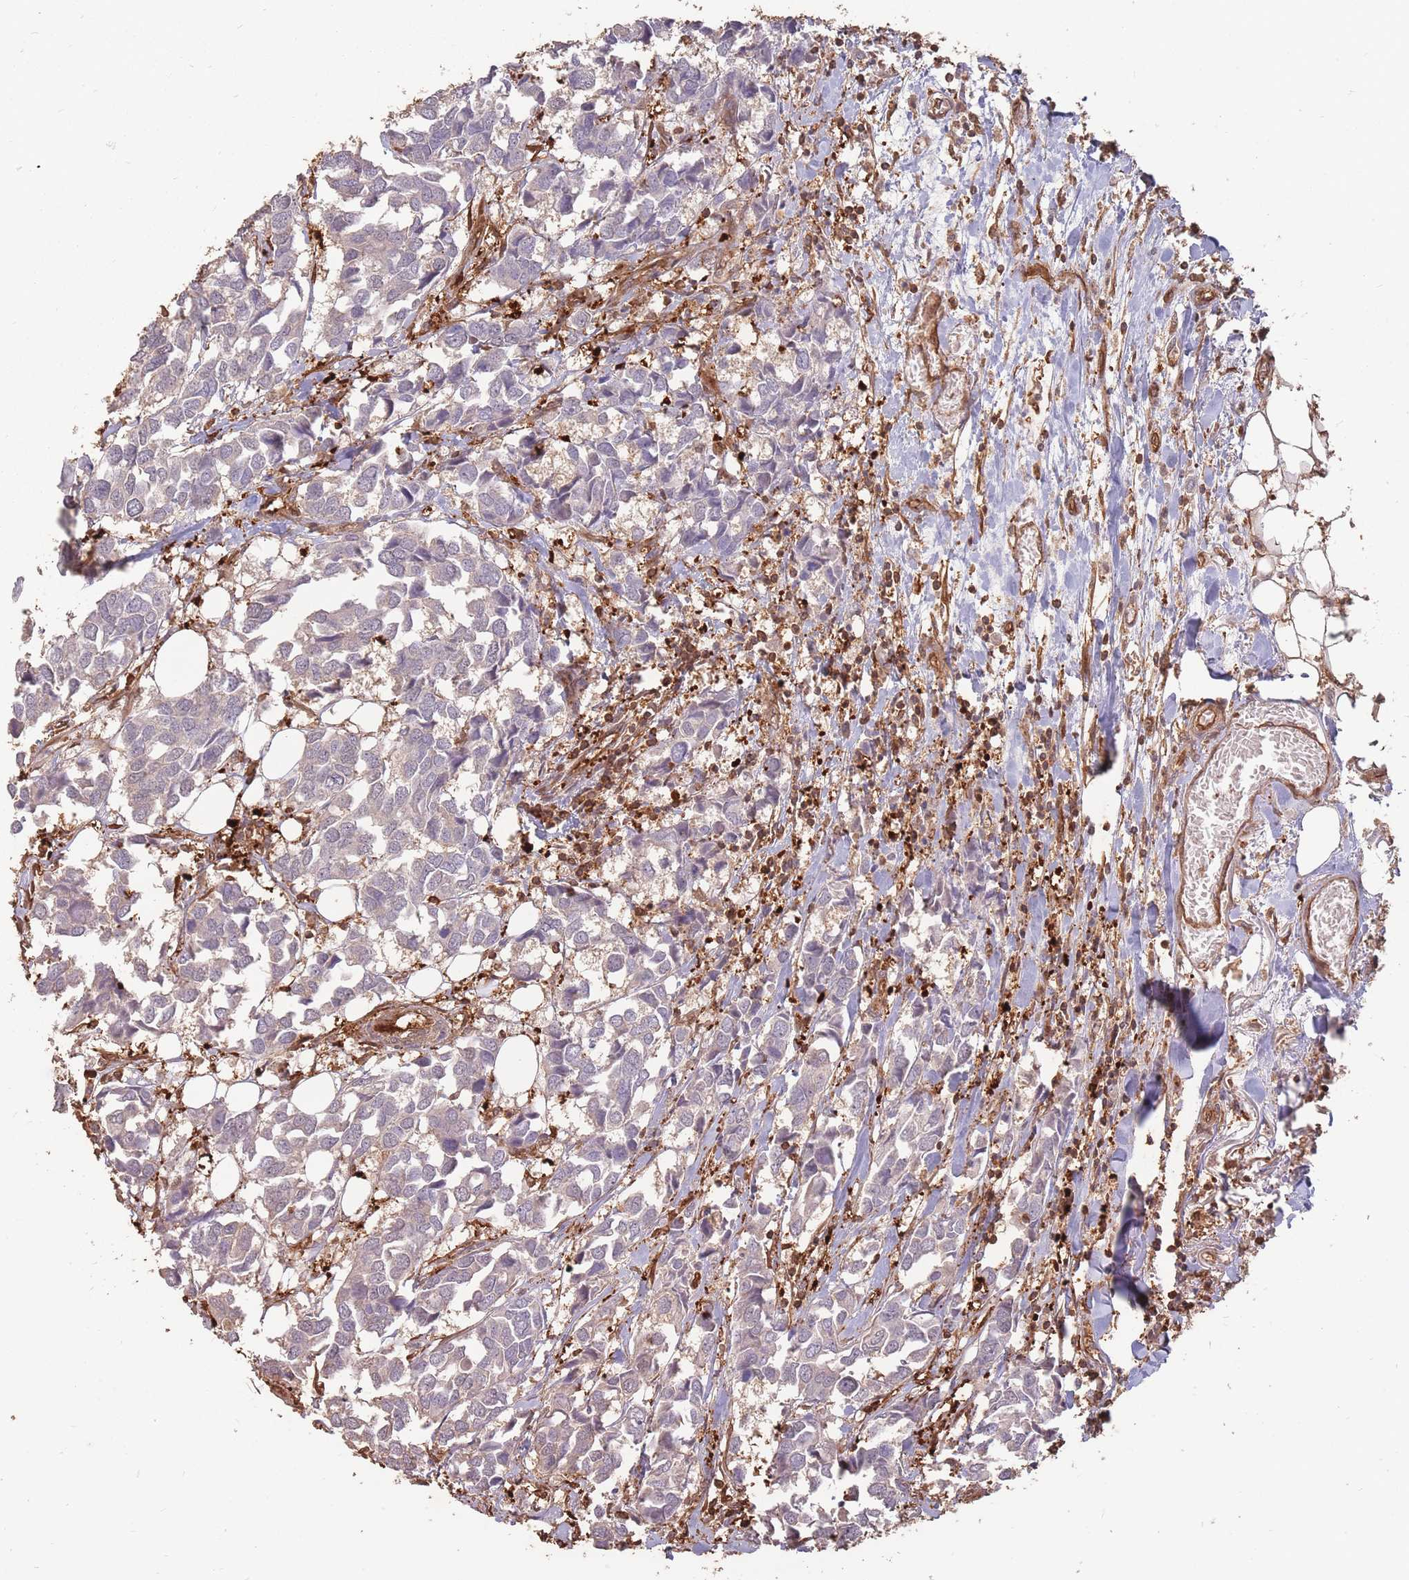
{"staining": {"intensity": "negative", "quantity": "none", "location": "none"}, "tissue": "breast cancer", "cell_type": "Tumor cells", "image_type": "cancer", "snomed": [{"axis": "morphology", "description": "Duct carcinoma"}, {"axis": "topography", "description": "Breast"}], "caption": "This image is of invasive ductal carcinoma (breast) stained with immunohistochemistry (IHC) to label a protein in brown with the nuclei are counter-stained blue. There is no staining in tumor cells.", "gene": "PLS3", "patient": {"sex": "female", "age": 83}}